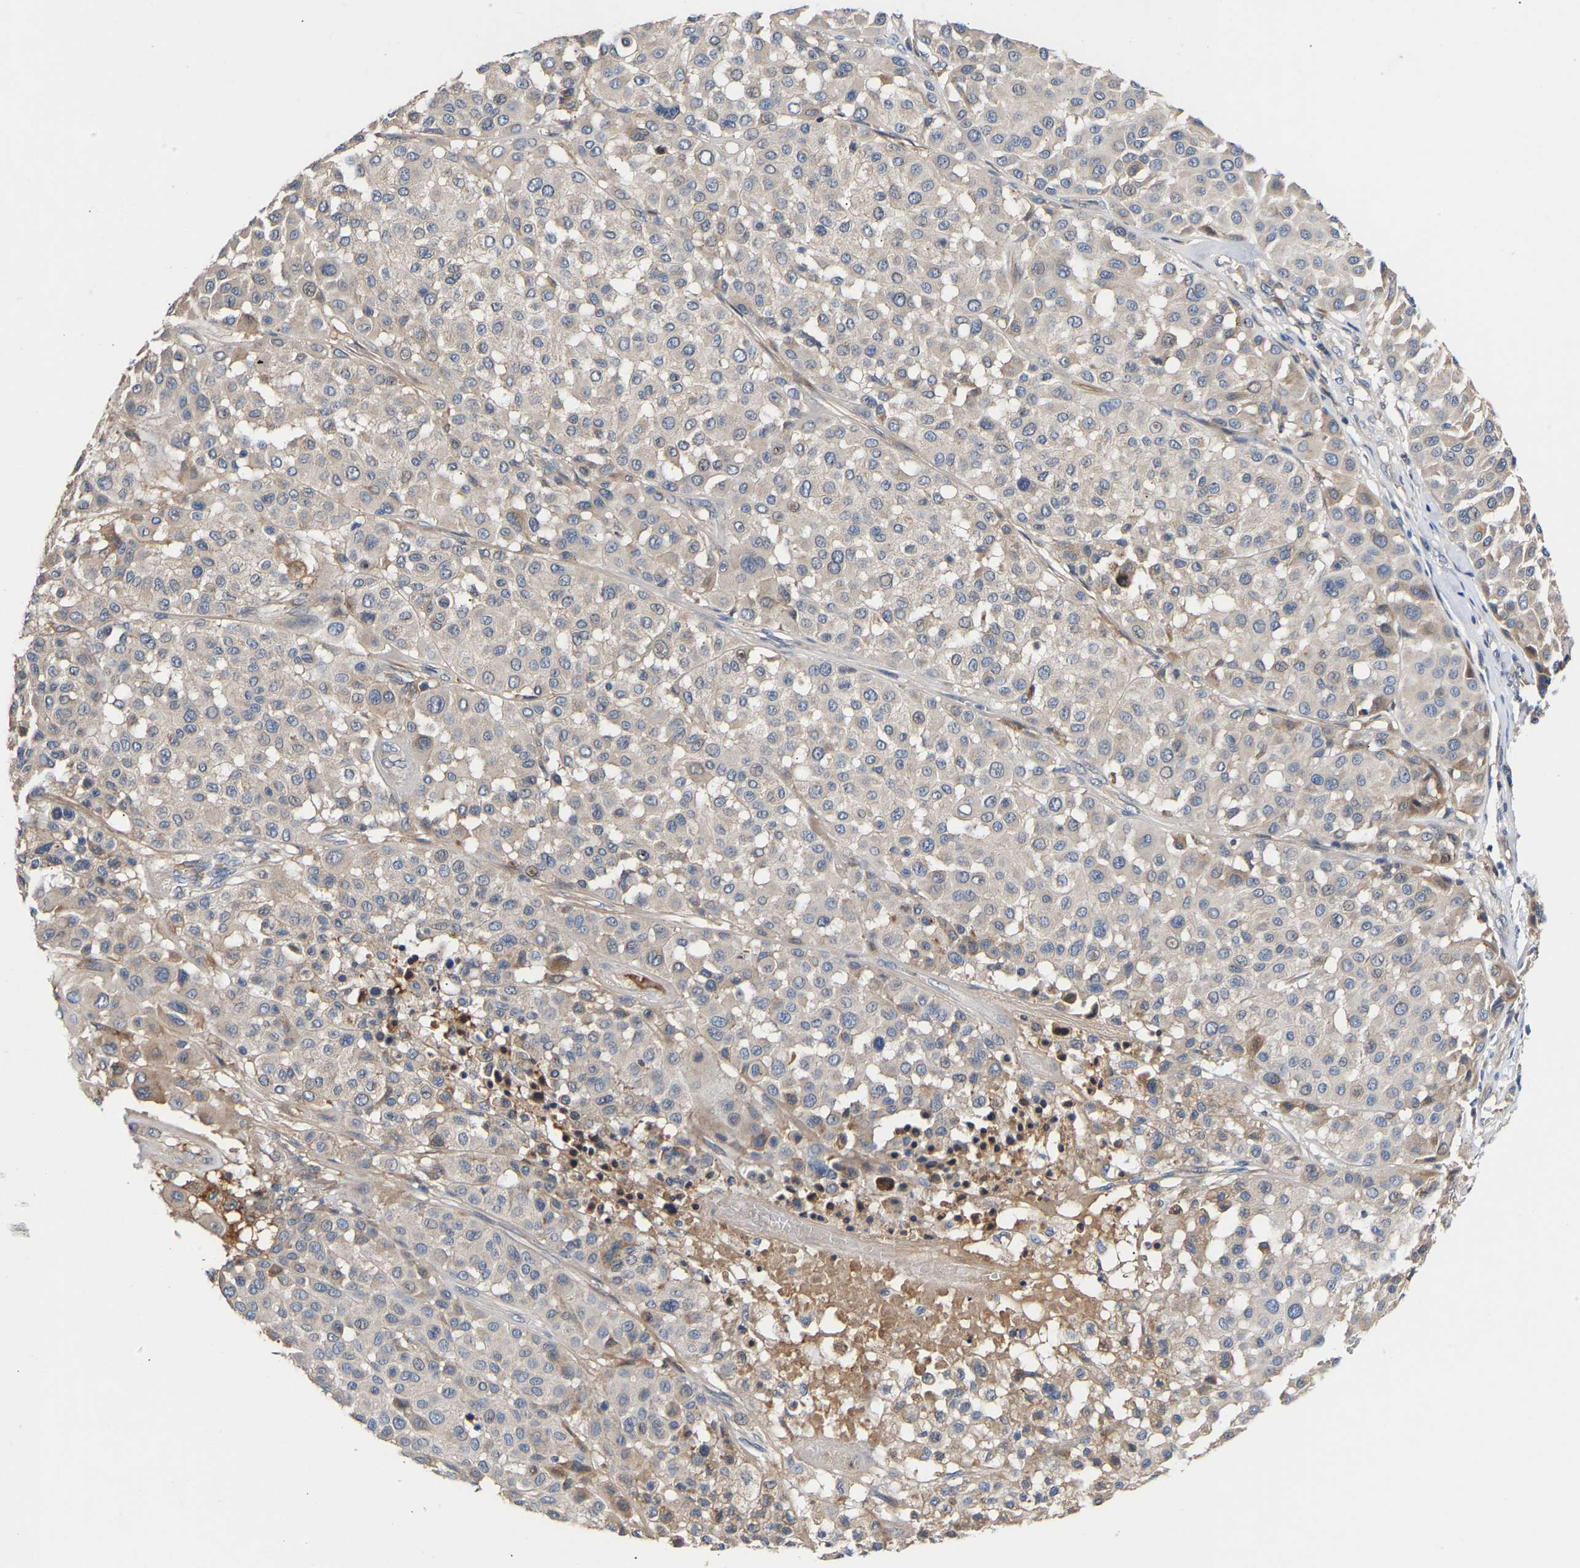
{"staining": {"intensity": "negative", "quantity": "none", "location": "none"}, "tissue": "melanoma", "cell_type": "Tumor cells", "image_type": "cancer", "snomed": [{"axis": "morphology", "description": "Malignant melanoma, Metastatic site"}, {"axis": "topography", "description": "Soft tissue"}], "caption": "Immunohistochemistry (IHC) of human melanoma shows no staining in tumor cells.", "gene": "KASH5", "patient": {"sex": "male", "age": 41}}